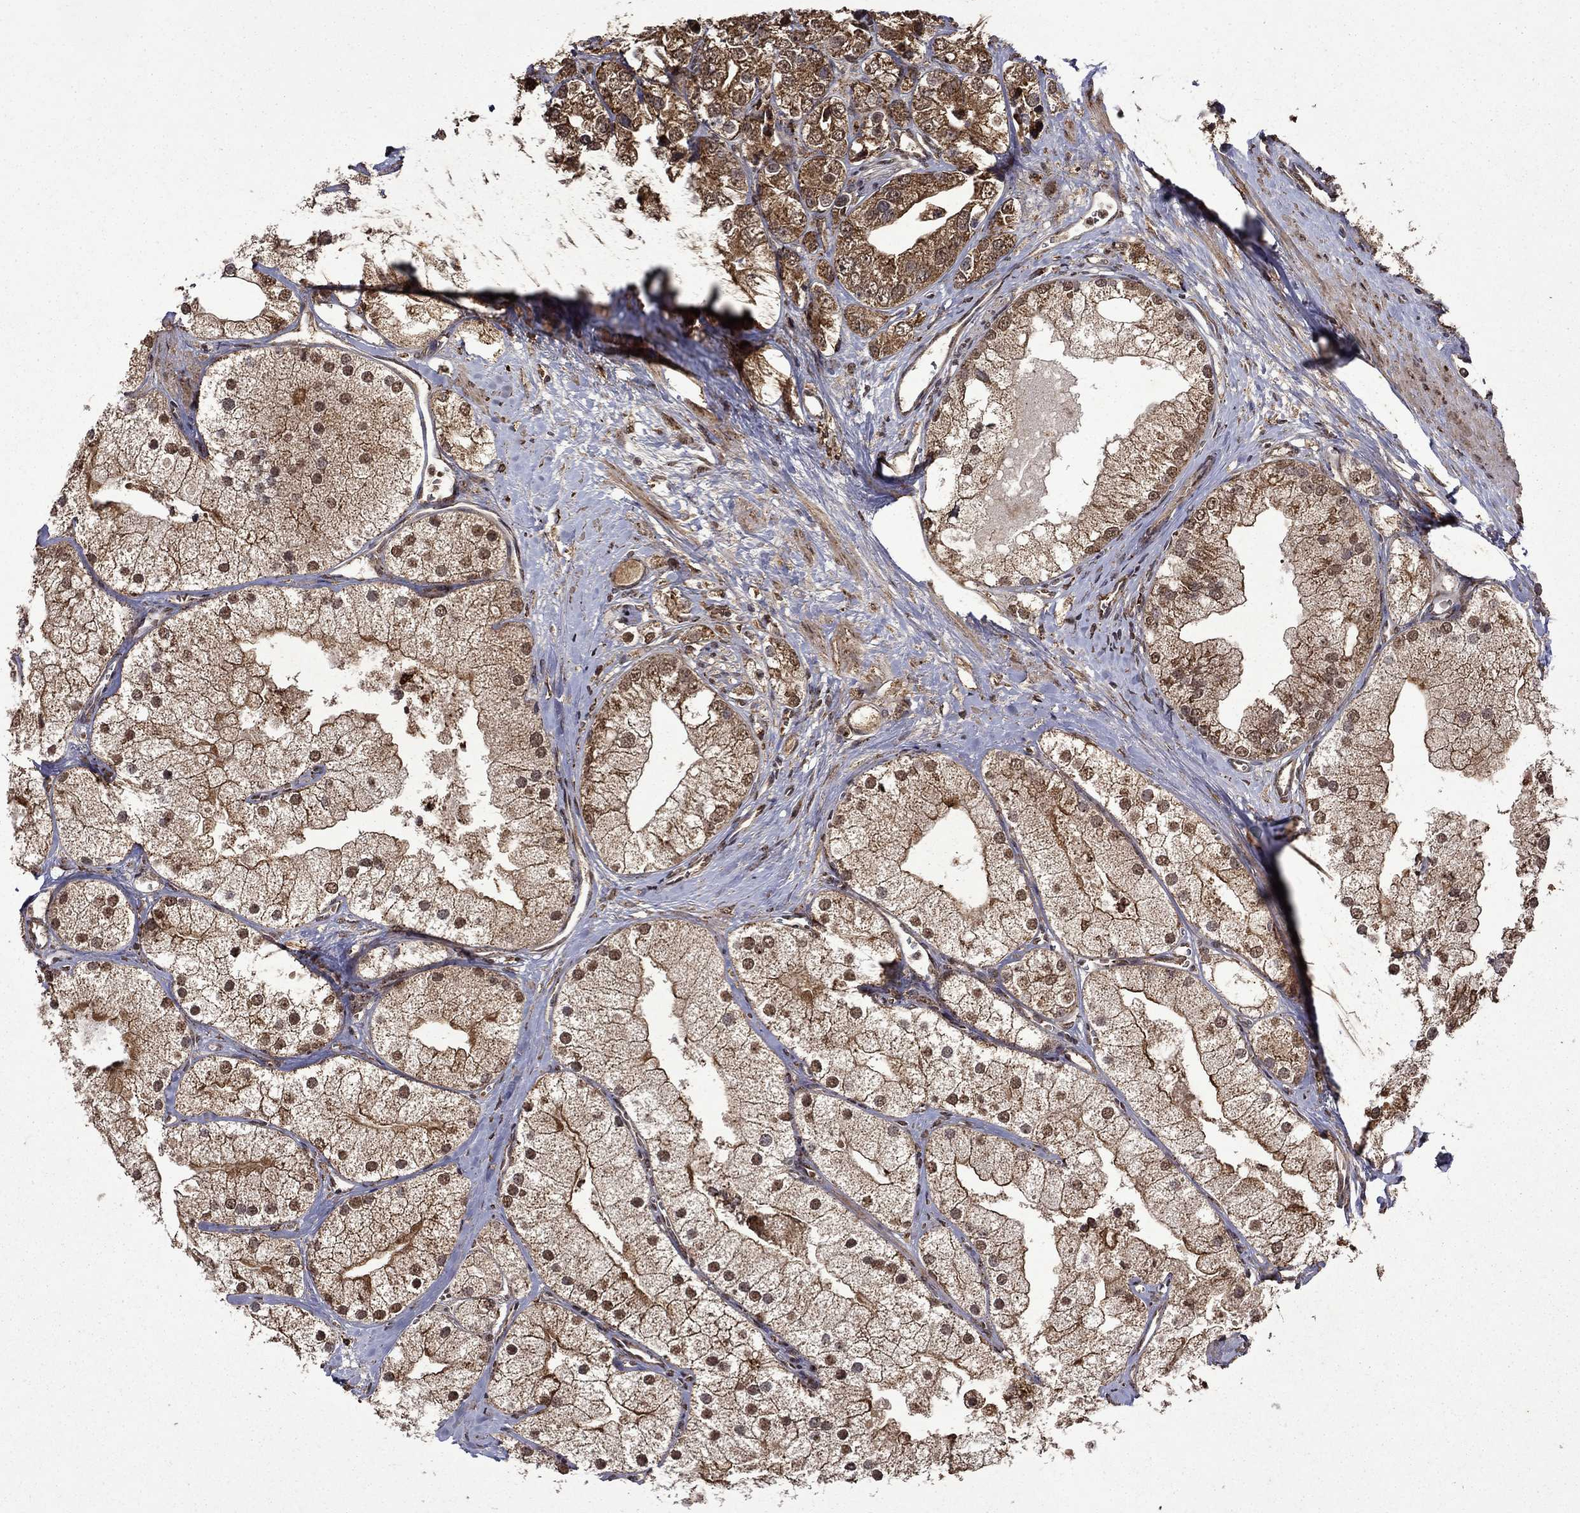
{"staining": {"intensity": "strong", "quantity": ">75%", "location": "cytoplasmic/membranous,nuclear"}, "tissue": "prostate cancer", "cell_type": "Tumor cells", "image_type": "cancer", "snomed": [{"axis": "morphology", "description": "Adenocarcinoma, NOS"}, {"axis": "topography", "description": "Prostate and seminal vesicle, NOS"}, {"axis": "topography", "description": "Prostate"}], "caption": "An immunohistochemistry (IHC) micrograph of tumor tissue is shown. Protein staining in brown labels strong cytoplasmic/membranous and nuclear positivity in prostate cancer within tumor cells. (DAB = brown stain, brightfield microscopy at high magnification).", "gene": "ITM2B", "patient": {"sex": "male", "age": 79}}